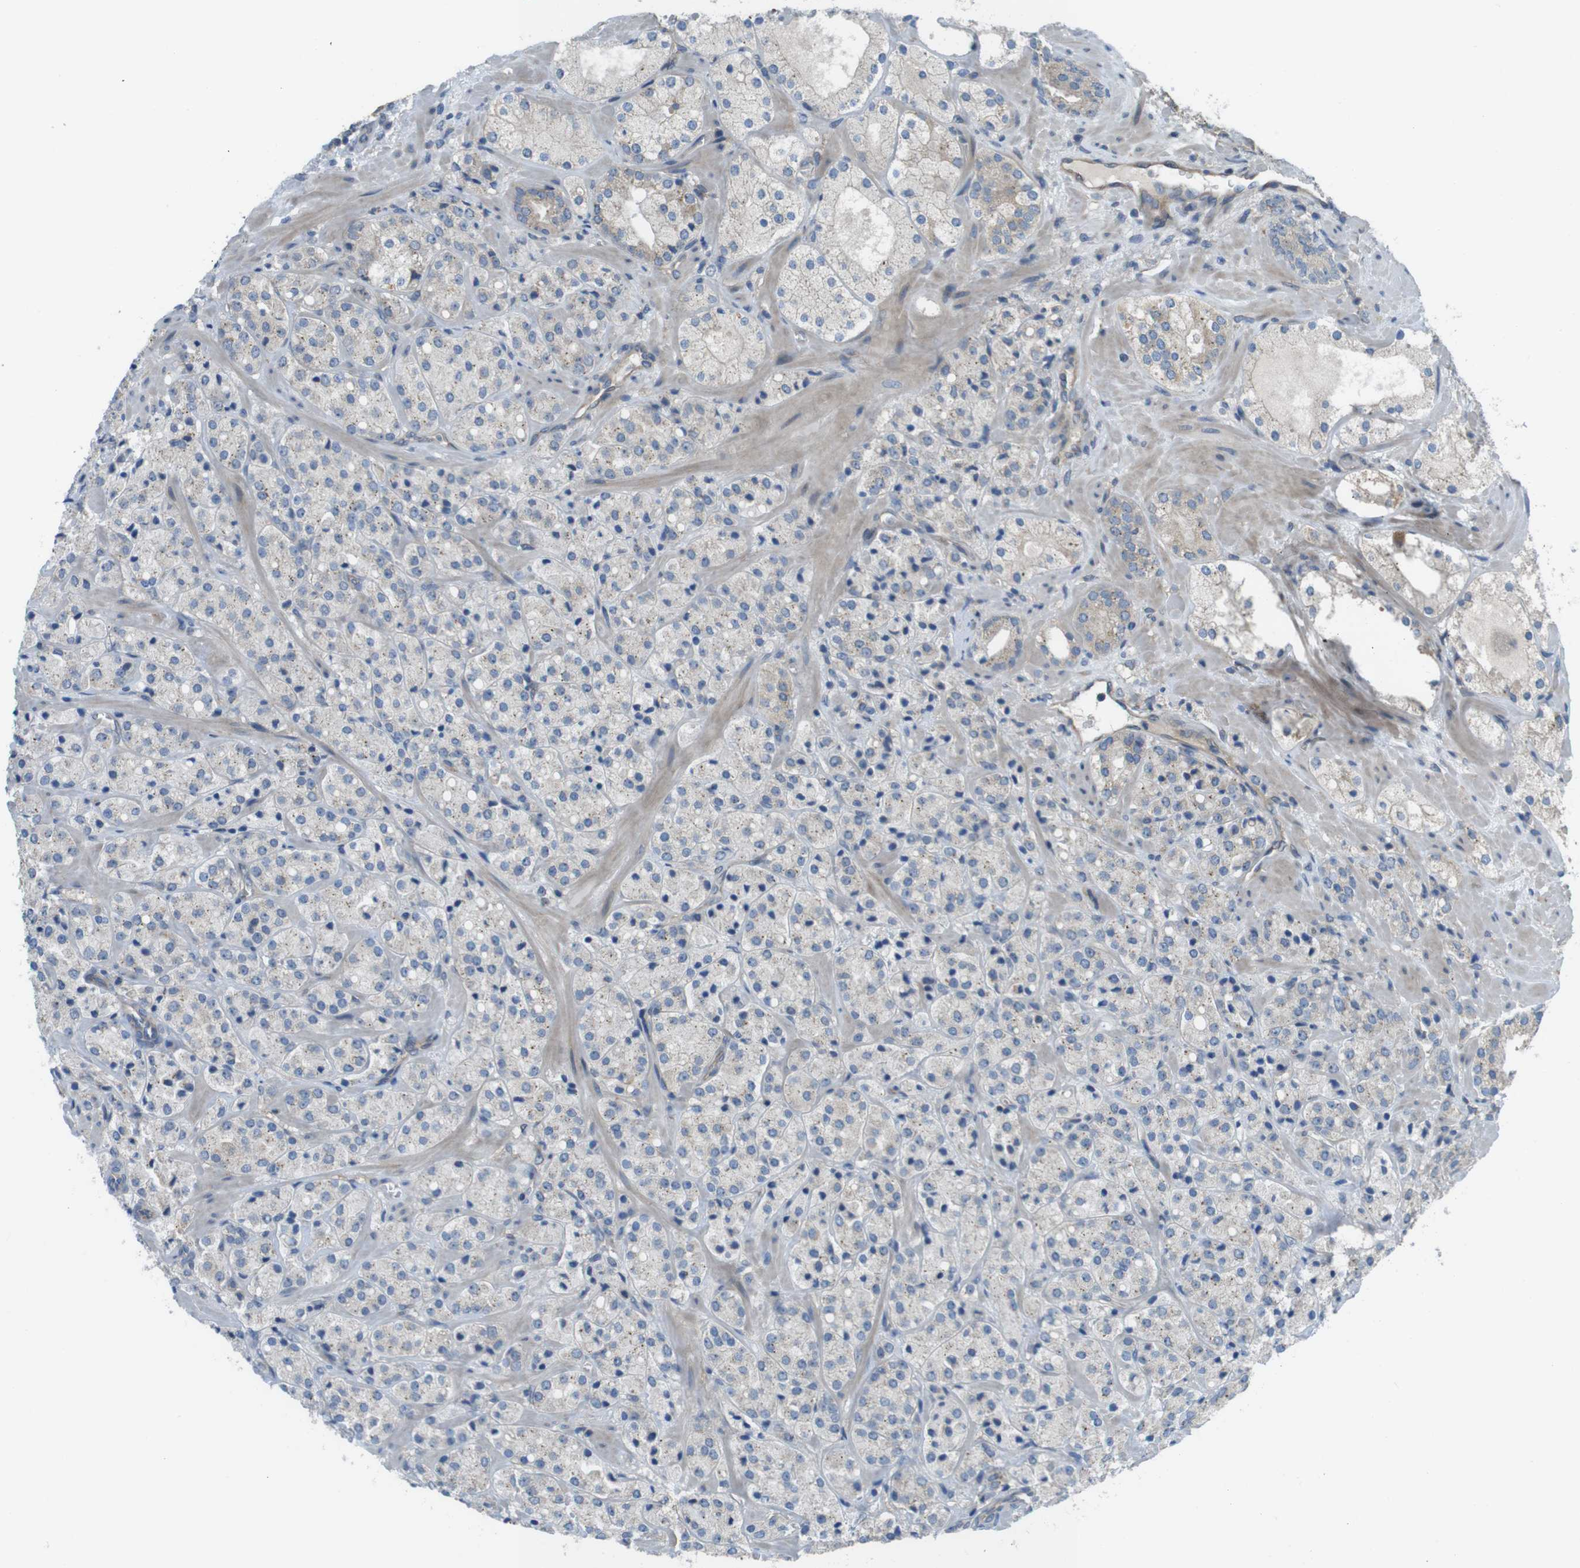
{"staining": {"intensity": "negative", "quantity": "none", "location": "none"}, "tissue": "prostate cancer", "cell_type": "Tumor cells", "image_type": "cancer", "snomed": [{"axis": "morphology", "description": "Adenocarcinoma, High grade"}, {"axis": "topography", "description": "Prostate"}], "caption": "IHC of human high-grade adenocarcinoma (prostate) reveals no expression in tumor cells.", "gene": "ABHD15", "patient": {"sex": "male", "age": 64}}